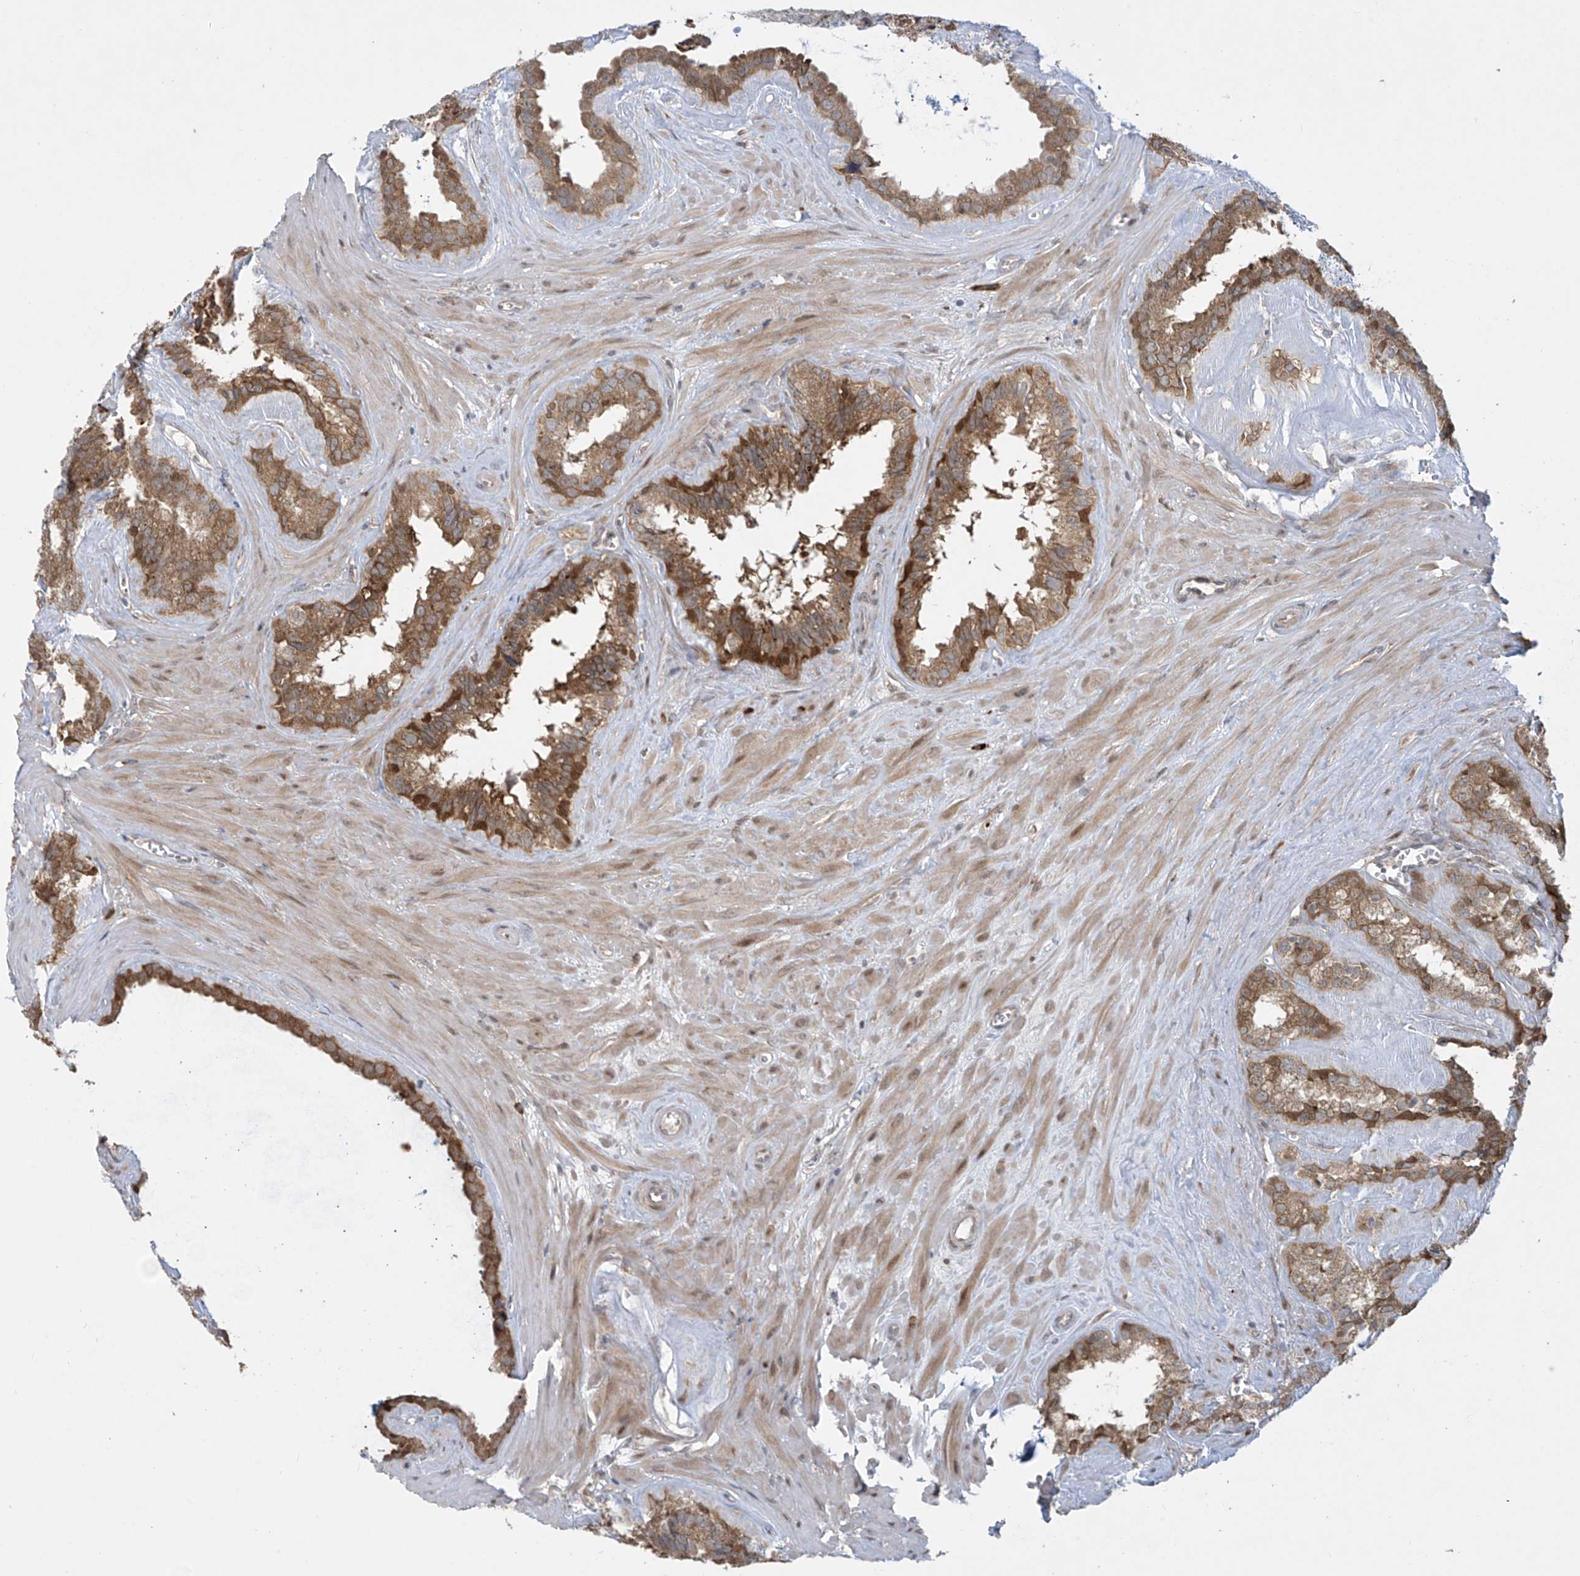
{"staining": {"intensity": "moderate", "quantity": ">75%", "location": "cytoplasmic/membranous"}, "tissue": "seminal vesicle", "cell_type": "Glandular cells", "image_type": "normal", "snomed": [{"axis": "morphology", "description": "Normal tissue, NOS"}, {"axis": "topography", "description": "Prostate"}, {"axis": "topography", "description": "Seminal veicle"}], "caption": "Immunohistochemistry image of unremarkable human seminal vesicle stained for a protein (brown), which displays medium levels of moderate cytoplasmic/membranous expression in about >75% of glandular cells.", "gene": "PPAT", "patient": {"sex": "male", "age": 59}}